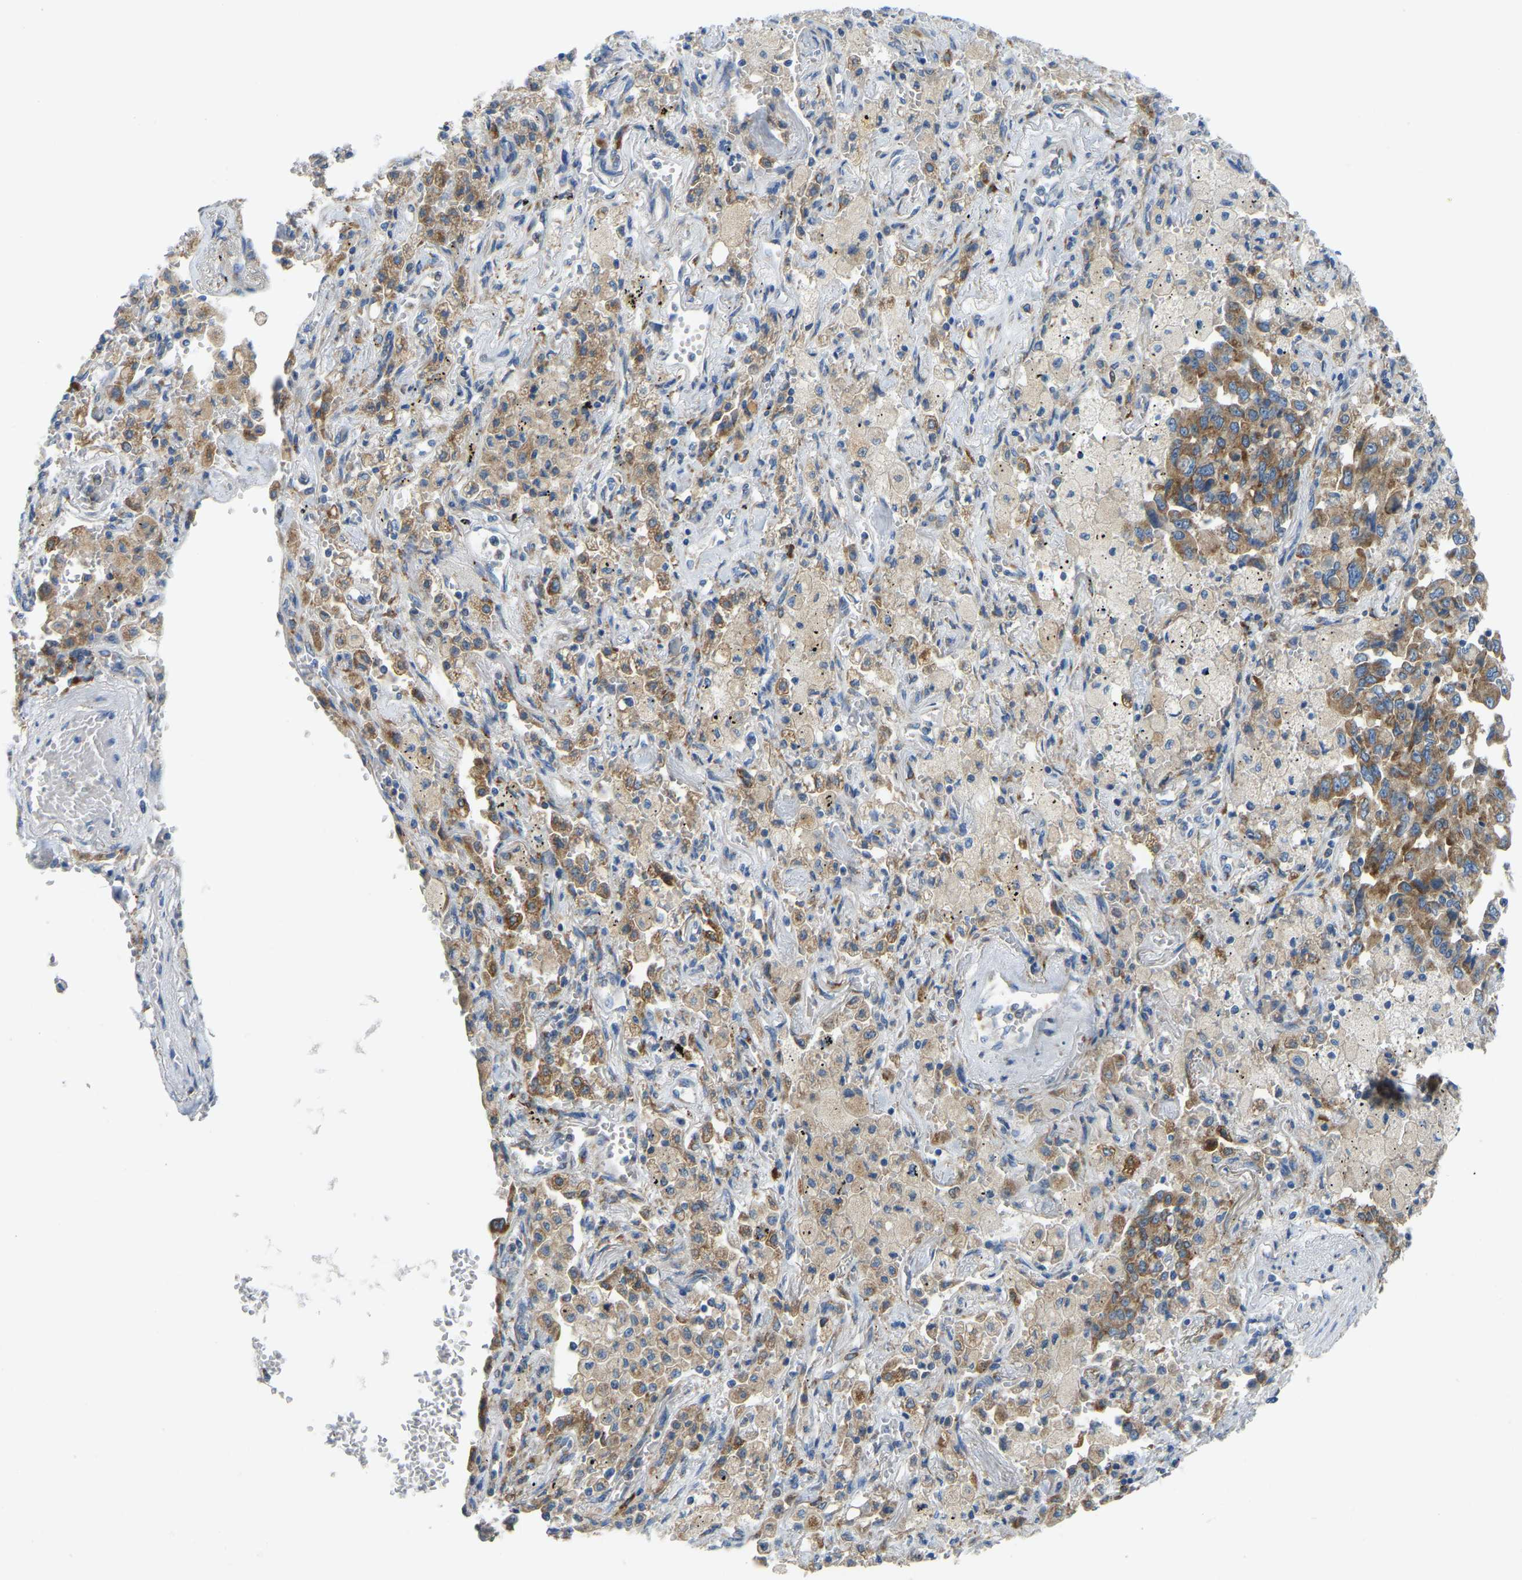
{"staining": {"intensity": "moderate", "quantity": ">75%", "location": "cytoplasmic/membranous"}, "tissue": "lung cancer", "cell_type": "Tumor cells", "image_type": "cancer", "snomed": [{"axis": "morphology", "description": "Adenocarcinoma, NOS"}, {"axis": "topography", "description": "Lung"}], "caption": "Moderate cytoplasmic/membranous expression for a protein is identified in about >75% of tumor cells of lung cancer (adenocarcinoma) using IHC.", "gene": "SND1", "patient": {"sex": "female", "age": 65}}